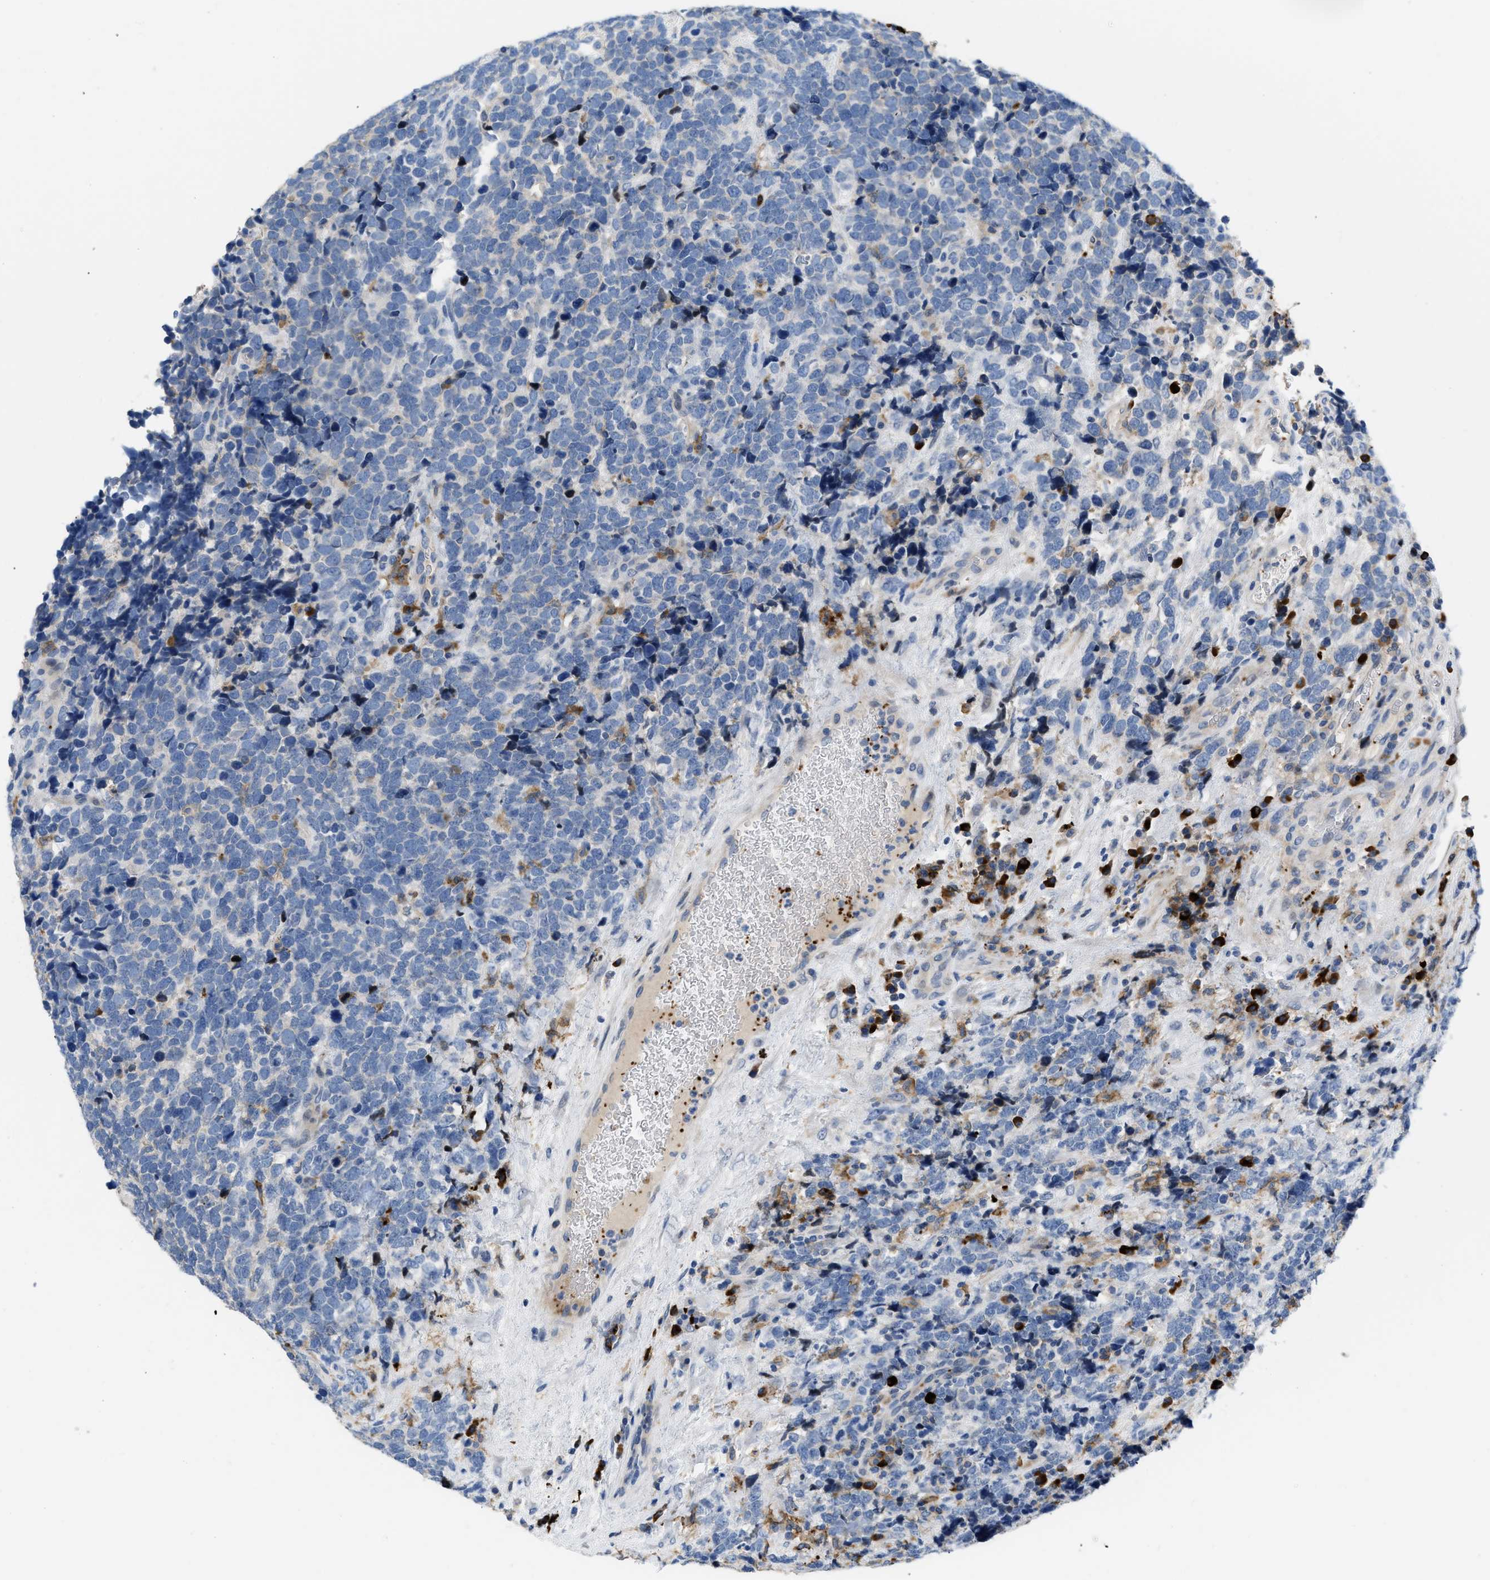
{"staining": {"intensity": "negative", "quantity": "none", "location": "none"}, "tissue": "urothelial cancer", "cell_type": "Tumor cells", "image_type": "cancer", "snomed": [{"axis": "morphology", "description": "Urothelial carcinoma, High grade"}, {"axis": "topography", "description": "Urinary bladder"}], "caption": "Urothelial cancer stained for a protein using immunohistochemistry shows no staining tumor cells.", "gene": "FGF18", "patient": {"sex": "female", "age": 82}}